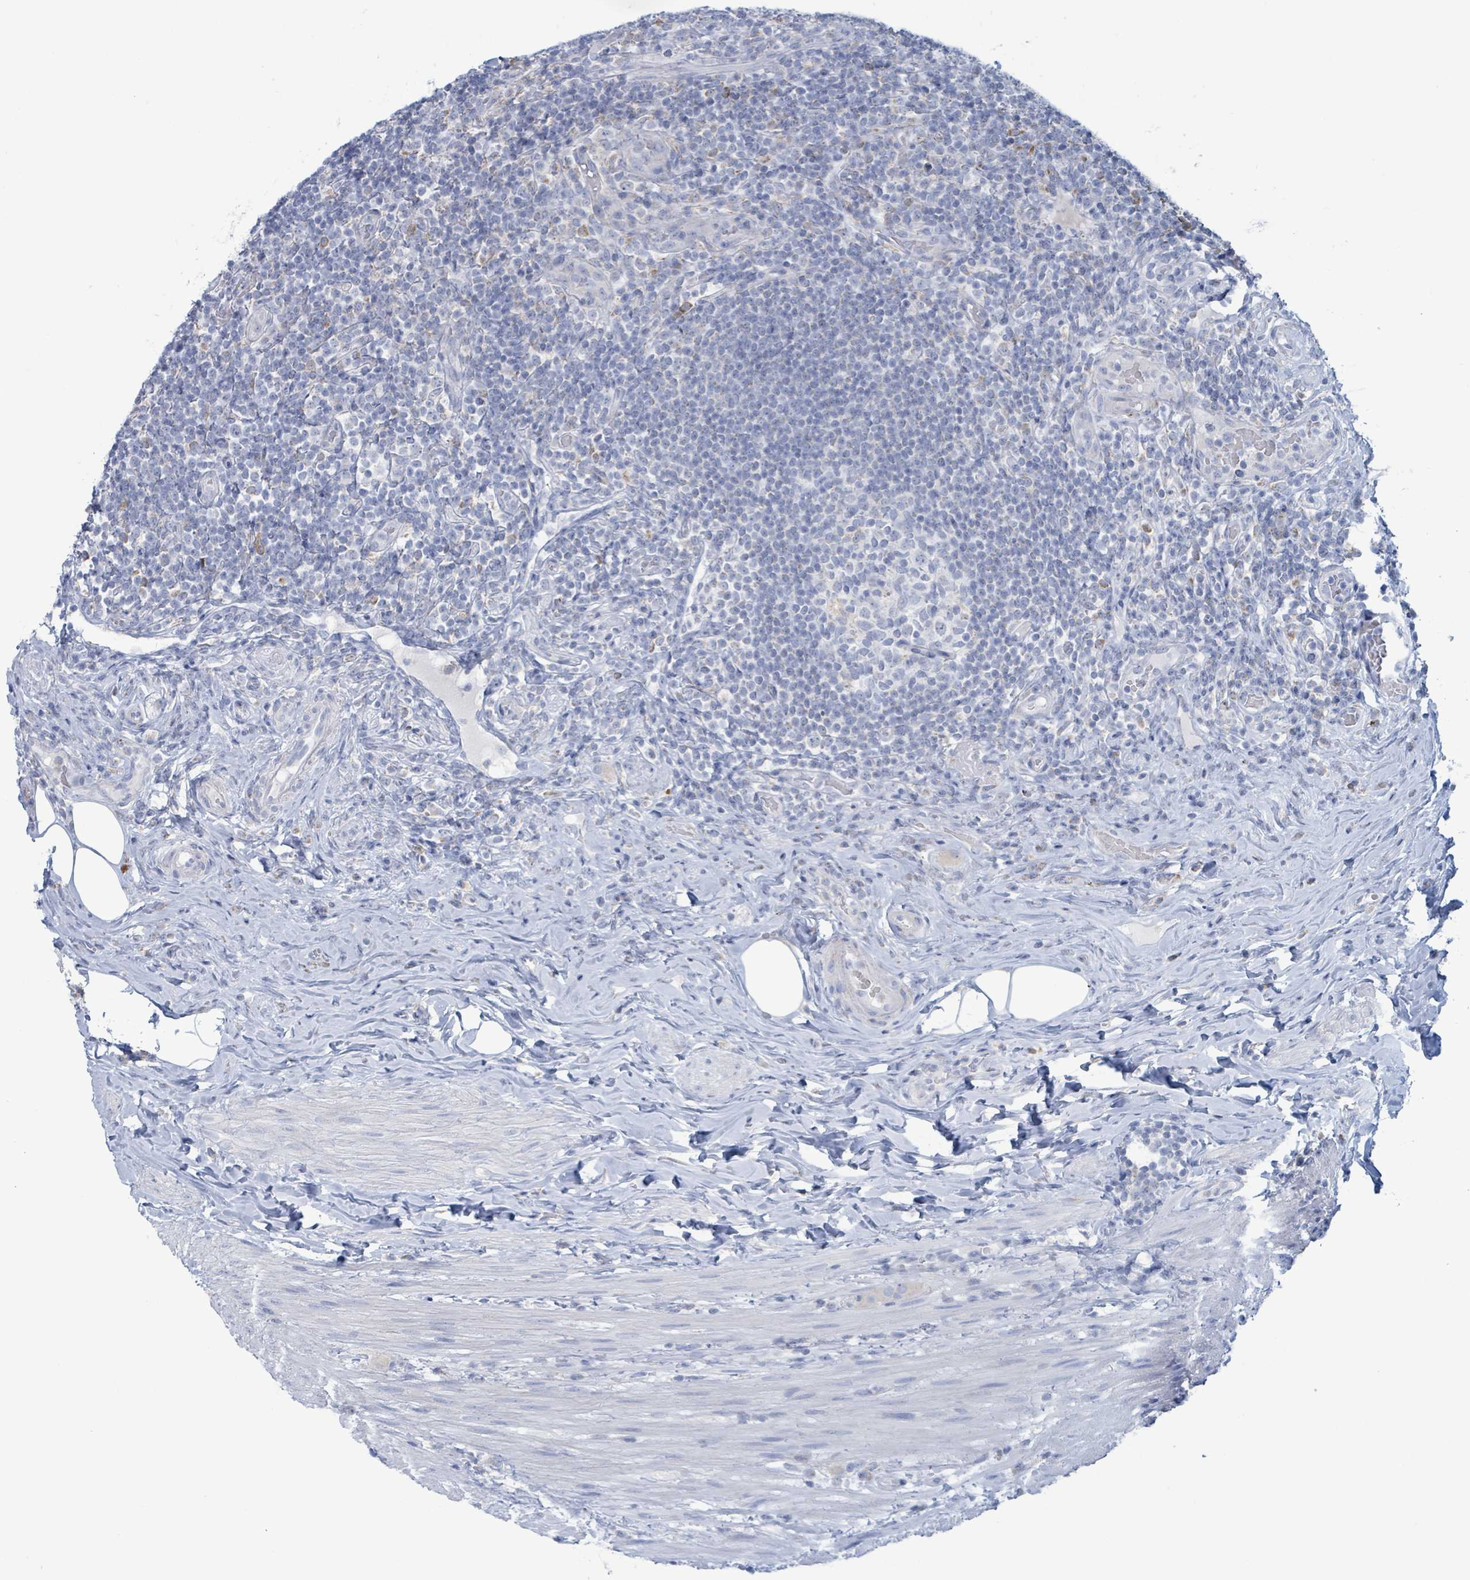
{"staining": {"intensity": "weak", "quantity": "25%-75%", "location": "cytoplasmic/membranous"}, "tissue": "appendix", "cell_type": "Glandular cells", "image_type": "normal", "snomed": [{"axis": "morphology", "description": "Normal tissue, NOS"}, {"axis": "topography", "description": "Appendix"}], "caption": "Glandular cells exhibit weak cytoplasmic/membranous expression in about 25%-75% of cells in normal appendix.", "gene": "AKR1C4", "patient": {"sex": "female", "age": 43}}